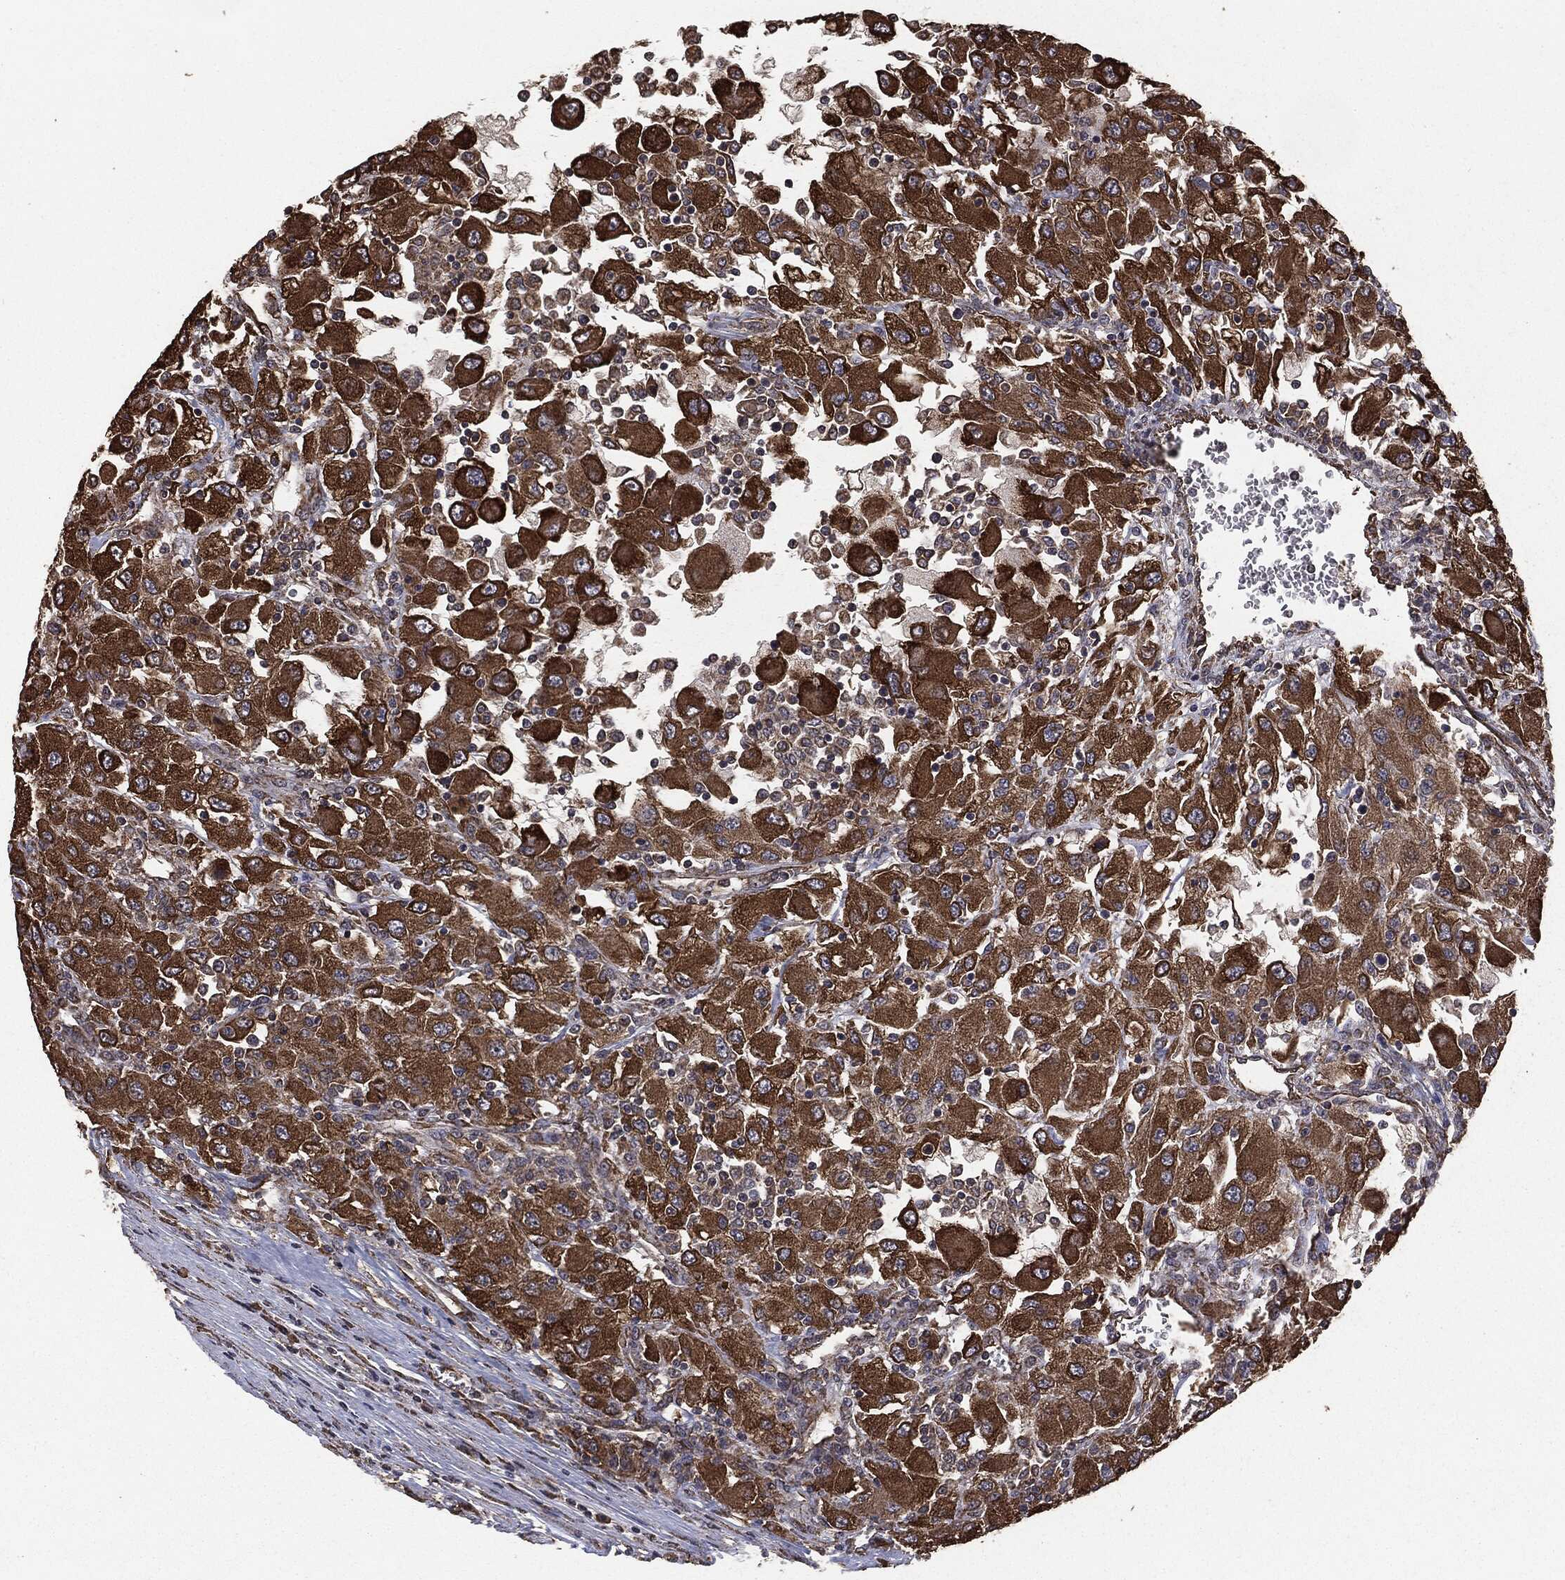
{"staining": {"intensity": "strong", "quantity": ">75%", "location": "cytoplasmic/membranous"}, "tissue": "renal cancer", "cell_type": "Tumor cells", "image_type": "cancer", "snomed": [{"axis": "morphology", "description": "Adenocarcinoma, NOS"}, {"axis": "topography", "description": "Kidney"}], "caption": "Immunohistochemistry image of neoplastic tissue: human renal adenocarcinoma stained using IHC demonstrates high levels of strong protein expression localized specifically in the cytoplasmic/membranous of tumor cells, appearing as a cytoplasmic/membranous brown color.", "gene": "MTOR", "patient": {"sex": "female", "age": 67}}